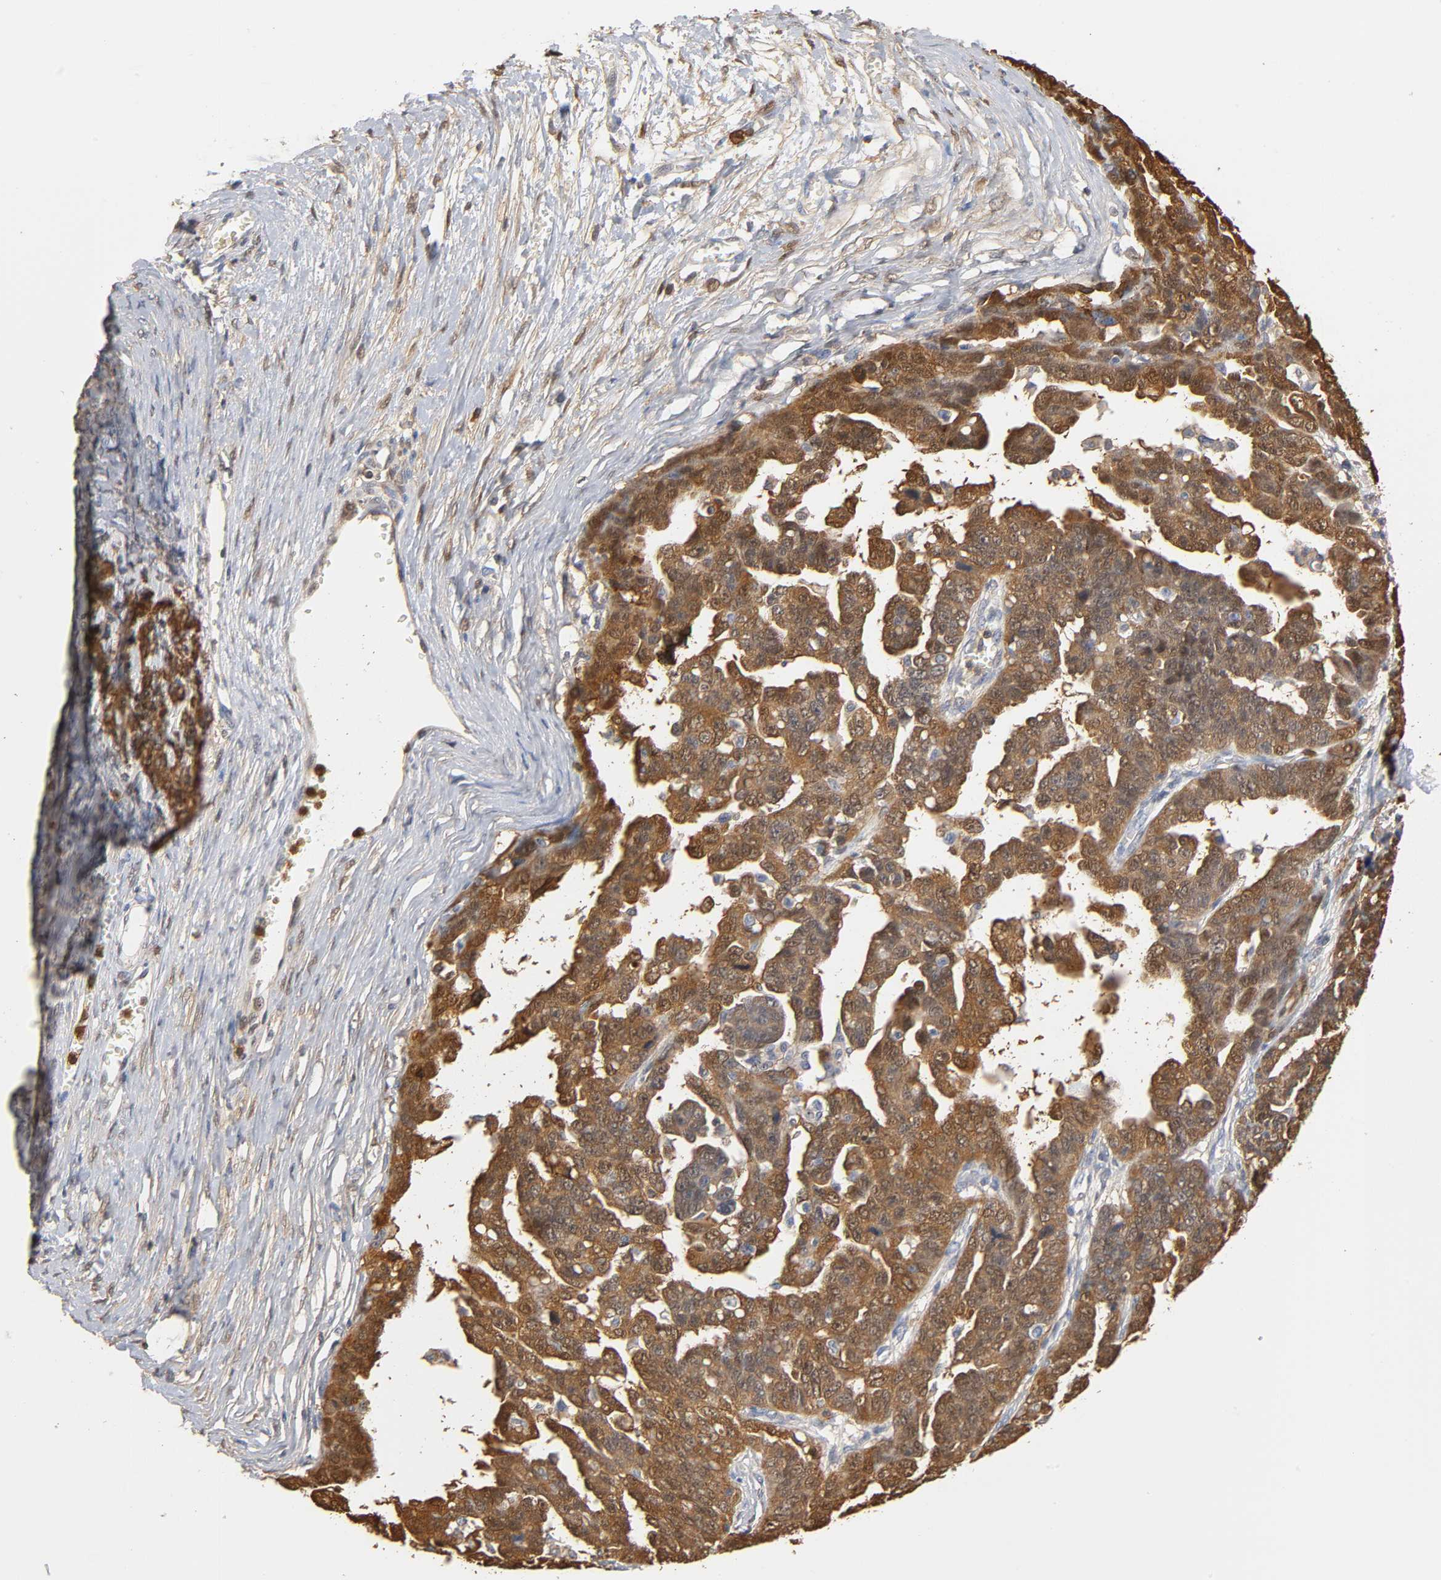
{"staining": {"intensity": "moderate", "quantity": ">75%", "location": "cytoplasmic/membranous,nuclear"}, "tissue": "ovarian cancer", "cell_type": "Tumor cells", "image_type": "cancer", "snomed": [{"axis": "morphology", "description": "Cystadenocarcinoma, serous, NOS"}, {"axis": "topography", "description": "Ovary"}], "caption": "Immunohistochemistry image of human ovarian cancer stained for a protein (brown), which exhibits medium levels of moderate cytoplasmic/membranous and nuclear positivity in approximately >75% of tumor cells.", "gene": "ANXA11", "patient": {"sex": "female", "age": 69}}